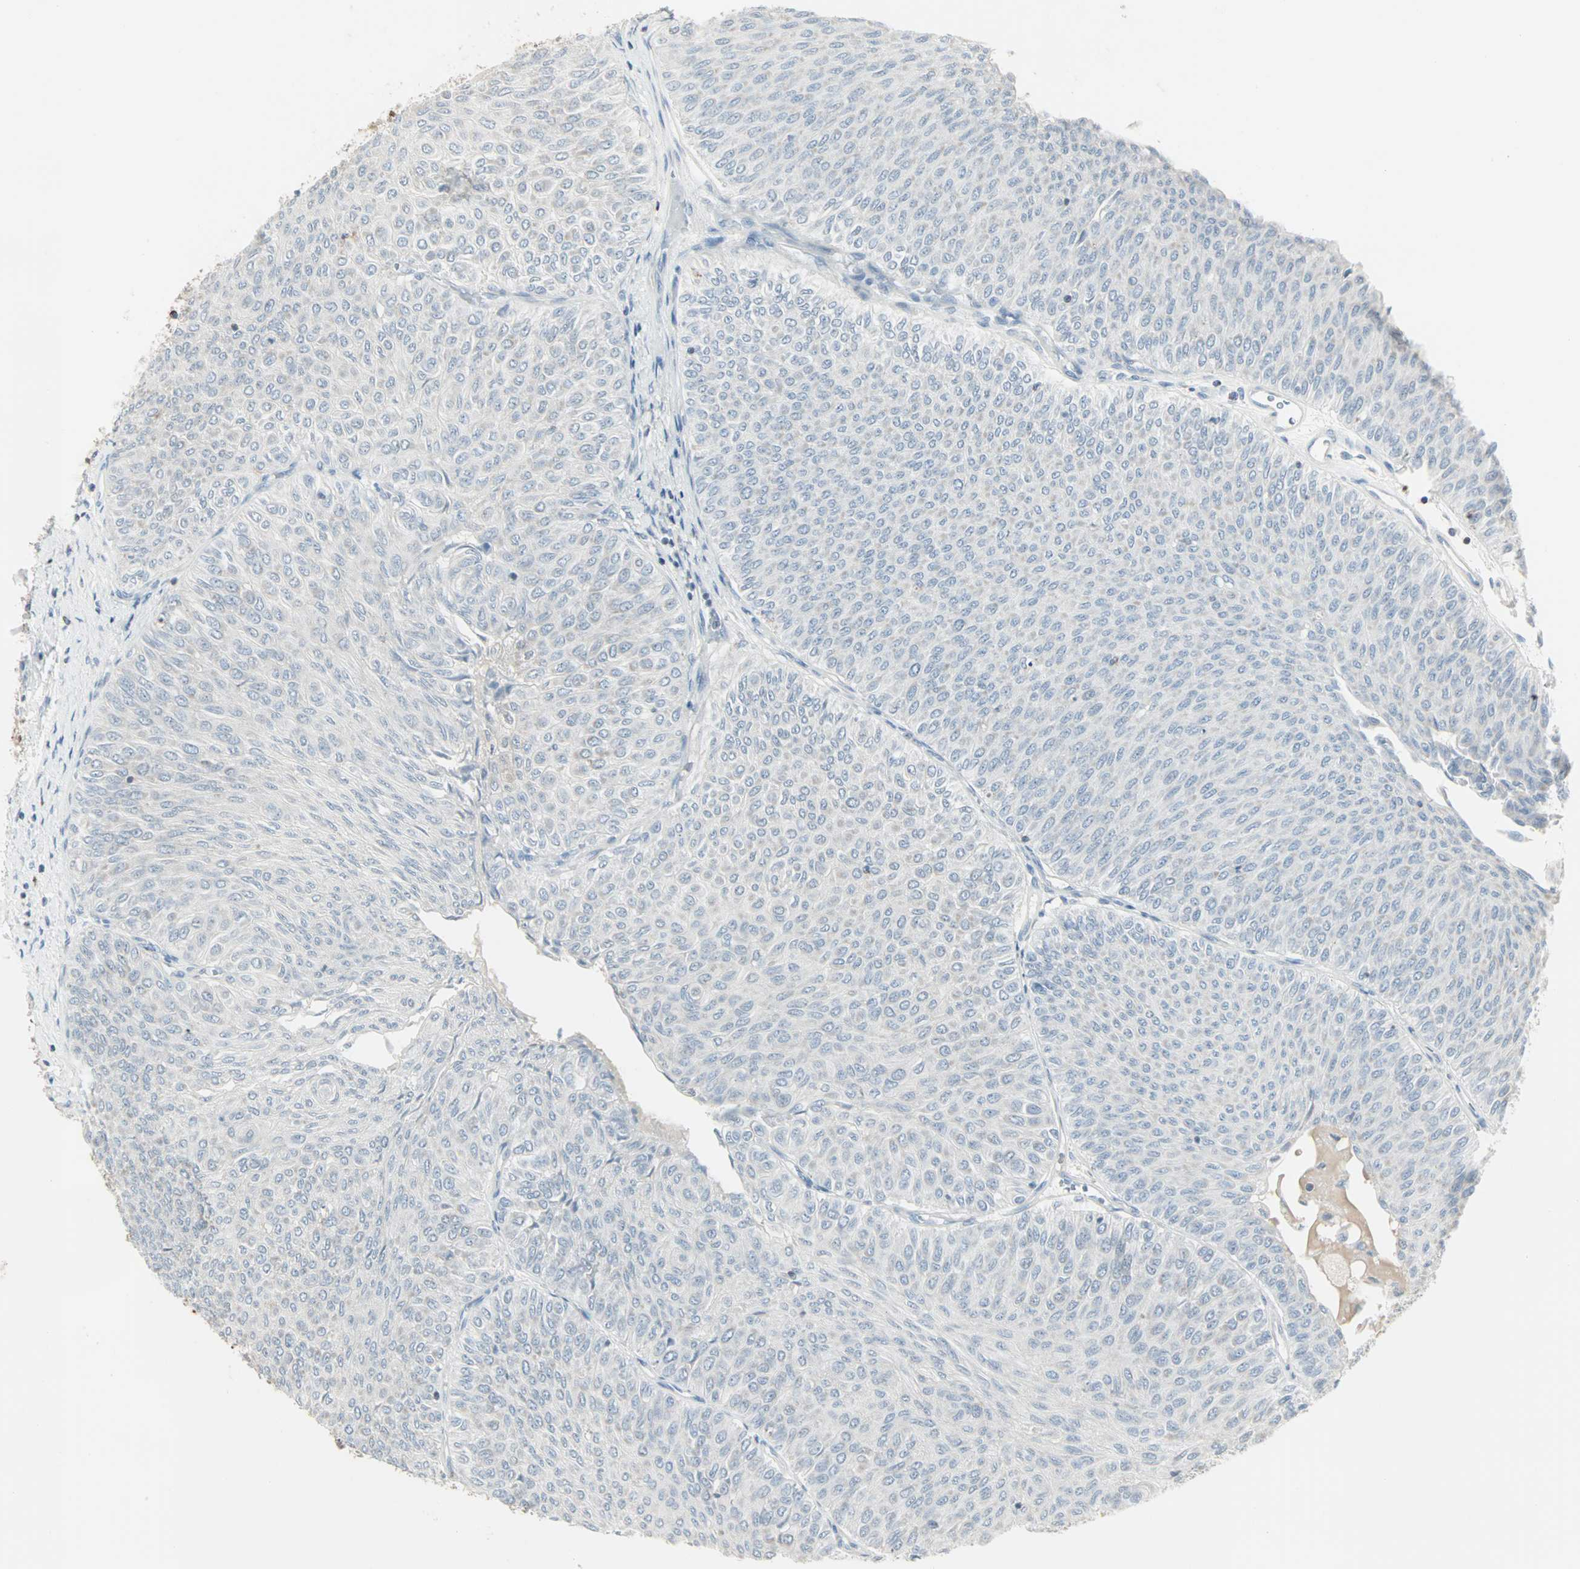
{"staining": {"intensity": "negative", "quantity": "none", "location": "none"}, "tissue": "urothelial cancer", "cell_type": "Tumor cells", "image_type": "cancer", "snomed": [{"axis": "morphology", "description": "Urothelial carcinoma, Low grade"}, {"axis": "topography", "description": "Urinary bladder"}], "caption": "Histopathology image shows no significant protein expression in tumor cells of urothelial carcinoma (low-grade).", "gene": "IDH2", "patient": {"sex": "male", "age": 78}}